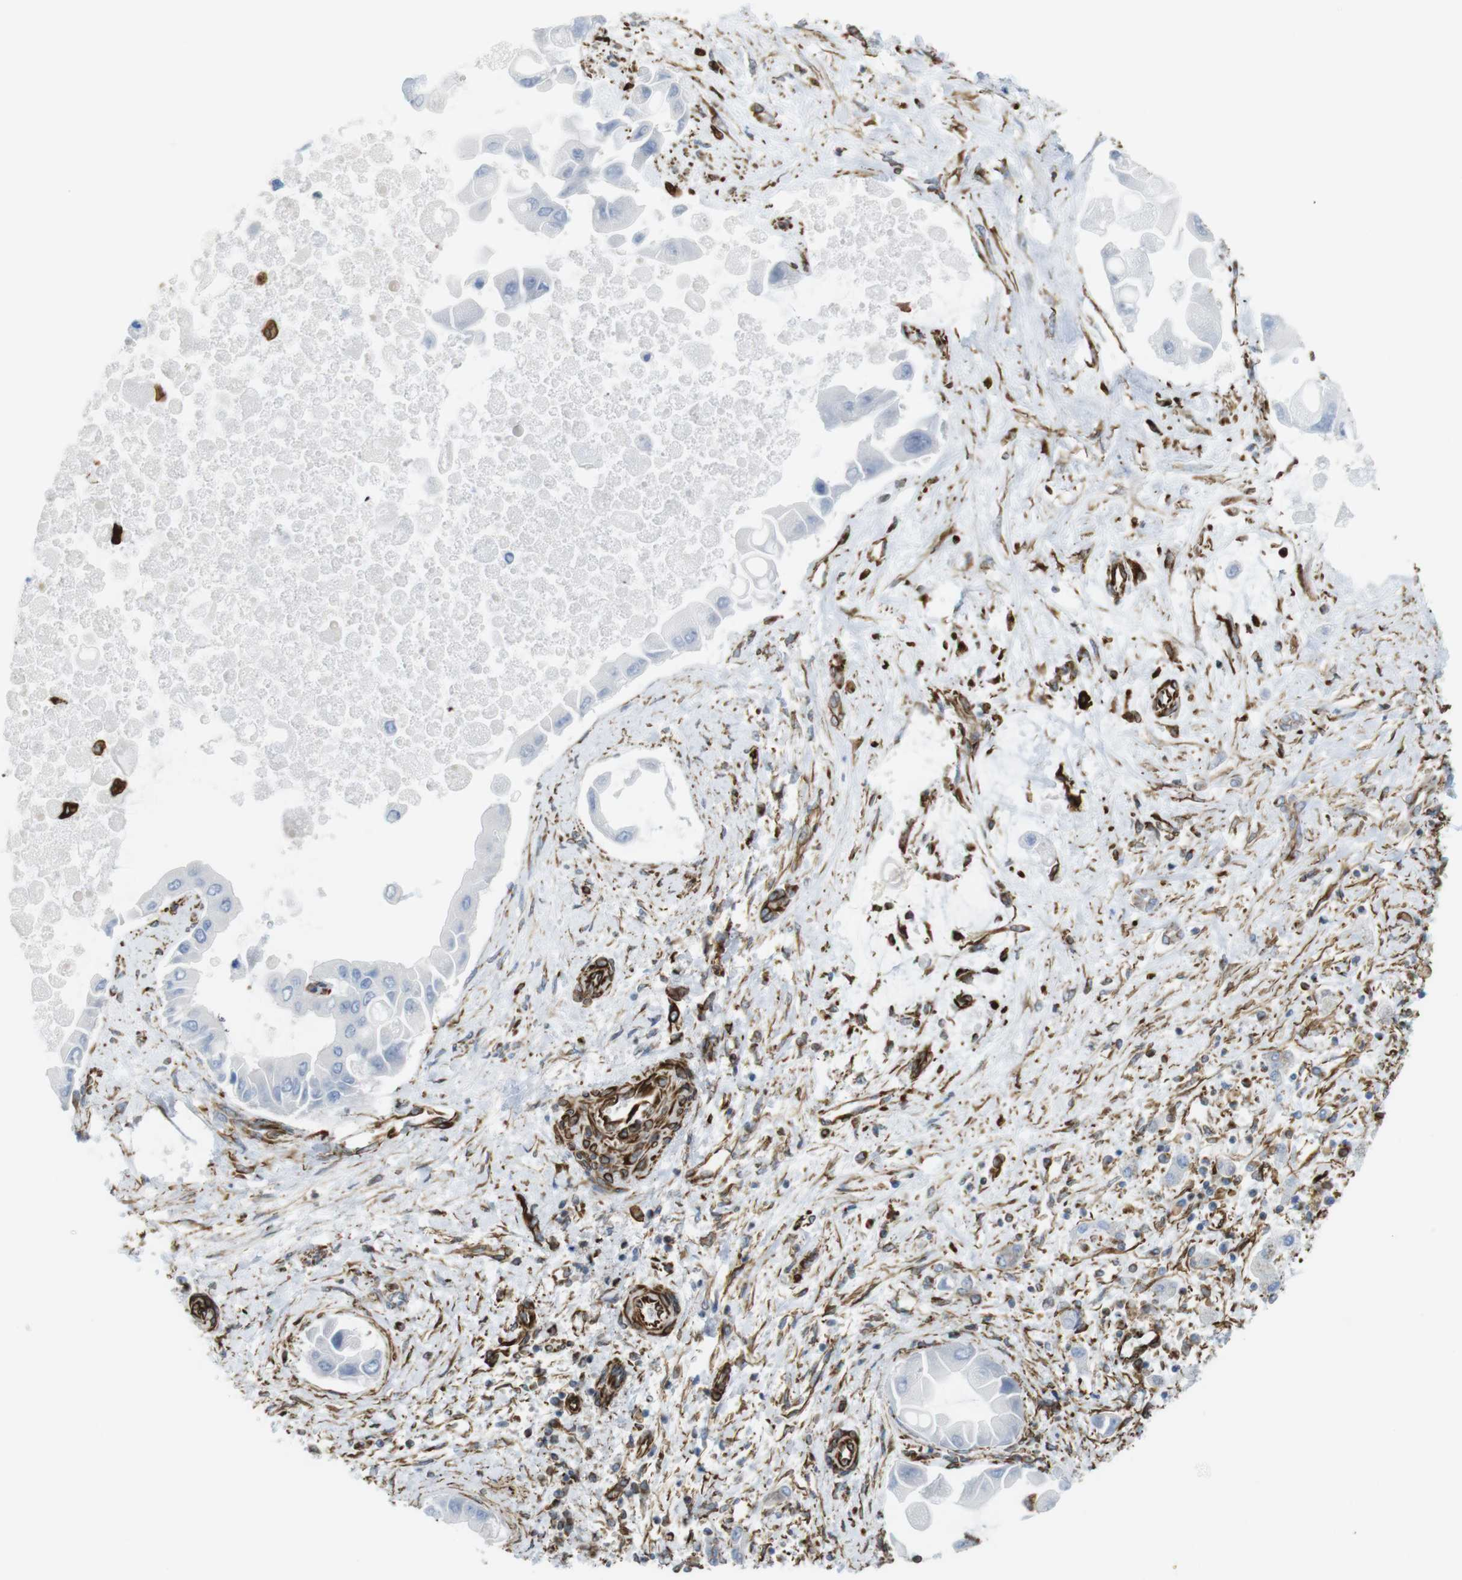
{"staining": {"intensity": "negative", "quantity": "none", "location": "none"}, "tissue": "liver cancer", "cell_type": "Tumor cells", "image_type": "cancer", "snomed": [{"axis": "morphology", "description": "Cholangiocarcinoma"}, {"axis": "topography", "description": "Liver"}], "caption": "Image shows no protein positivity in tumor cells of liver cholangiocarcinoma tissue.", "gene": "RALGPS1", "patient": {"sex": "male", "age": 50}}